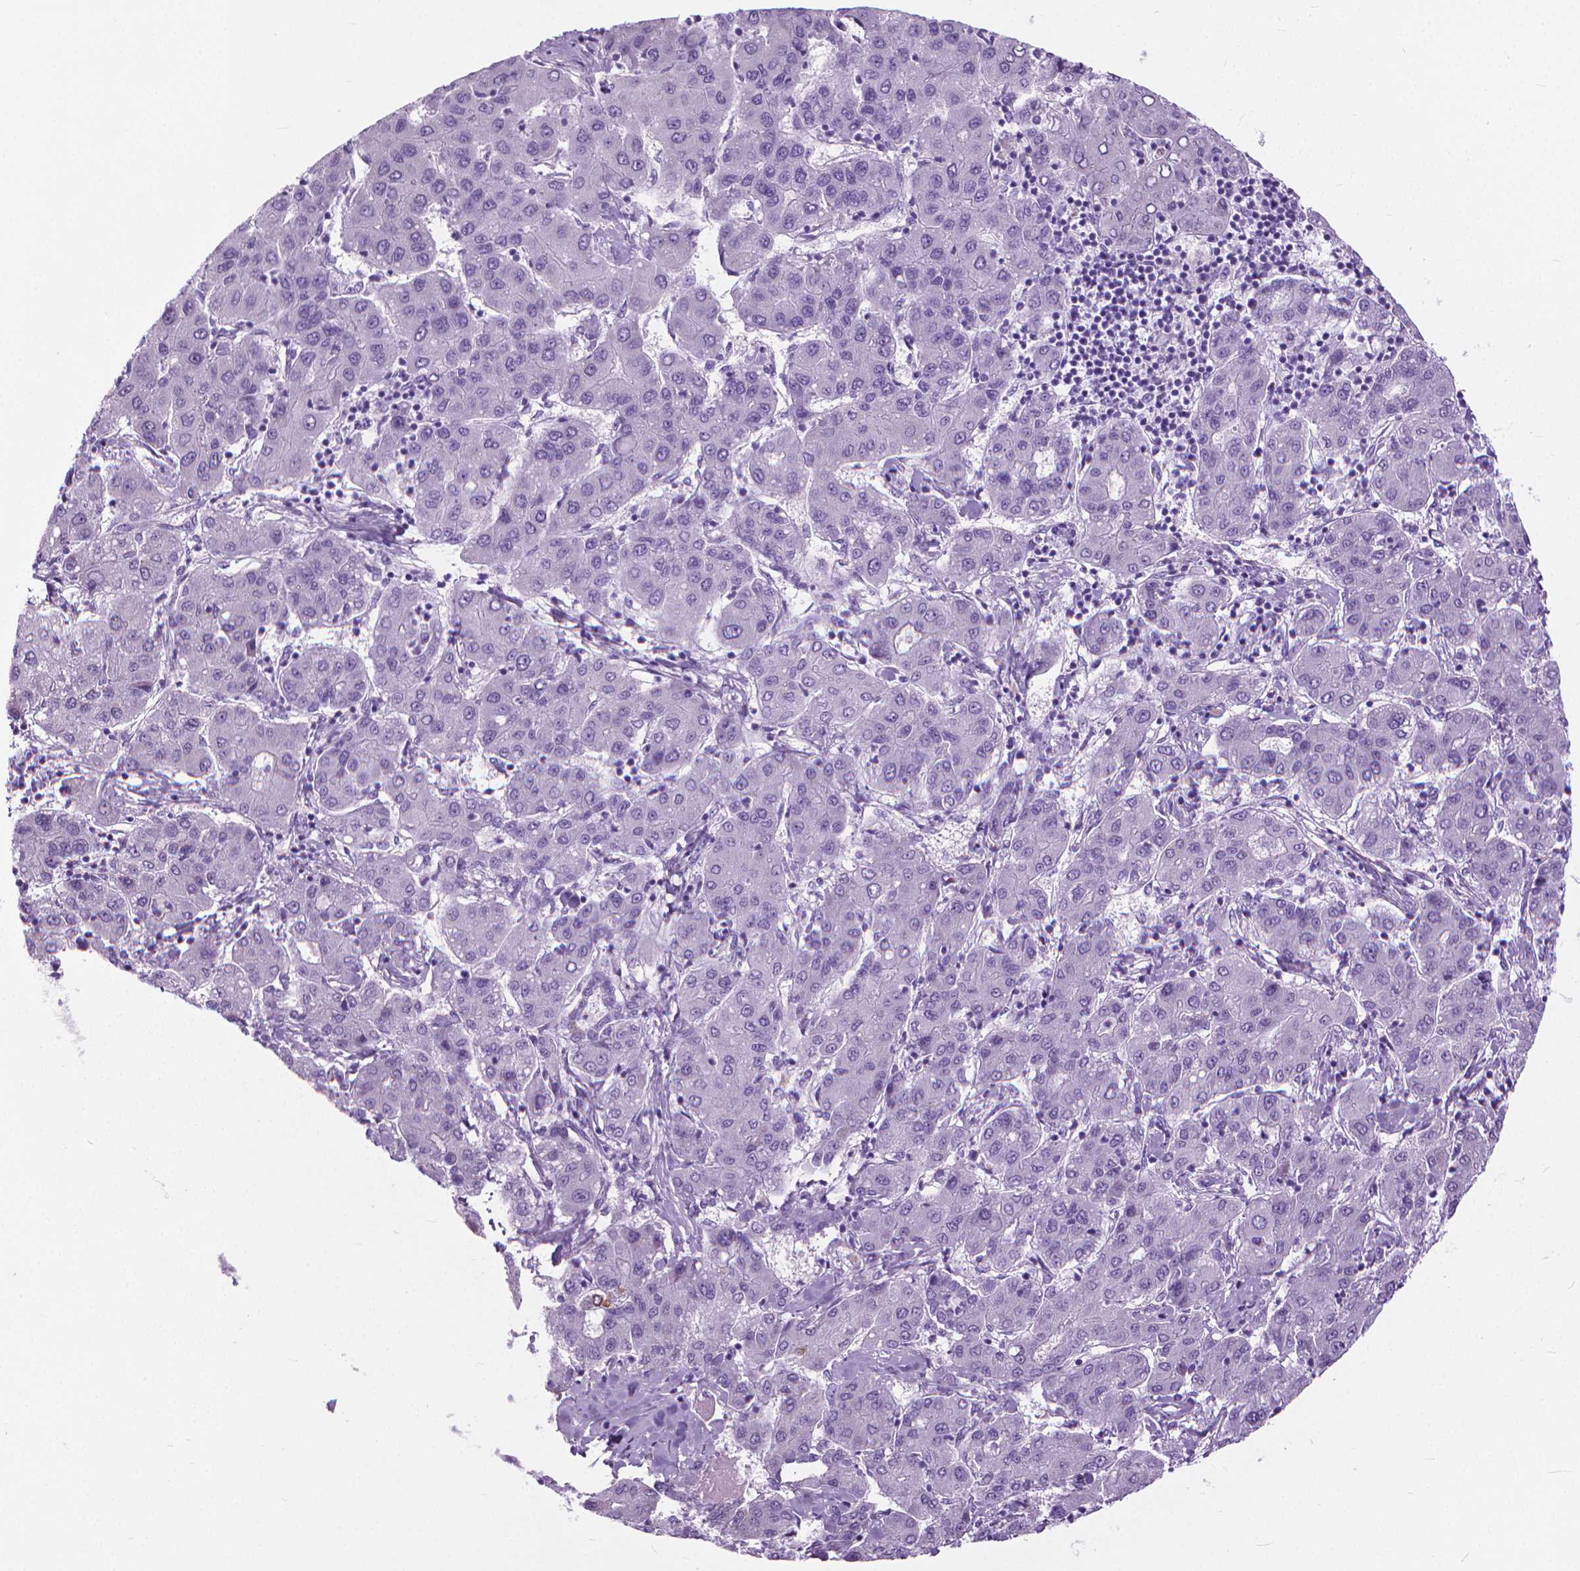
{"staining": {"intensity": "negative", "quantity": "none", "location": "none"}, "tissue": "liver cancer", "cell_type": "Tumor cells", "image_type": "cancer", "snomed": [{"axis": "morphology", "description": "Carcinoma, Hepatocellular, NOS"}, {"axis": "topography", "description": "Liver"}], "caption": "Image shows no protein positivity in tumor cells of liver cancer tissue. The staining is performed using DAB (3,3'-diaminobenzidine) brown chromogen with nuclei counter-stained in using hematoxylin.", "gene": "HTR2B", "patient": {"sex": "male", "age": 65}}